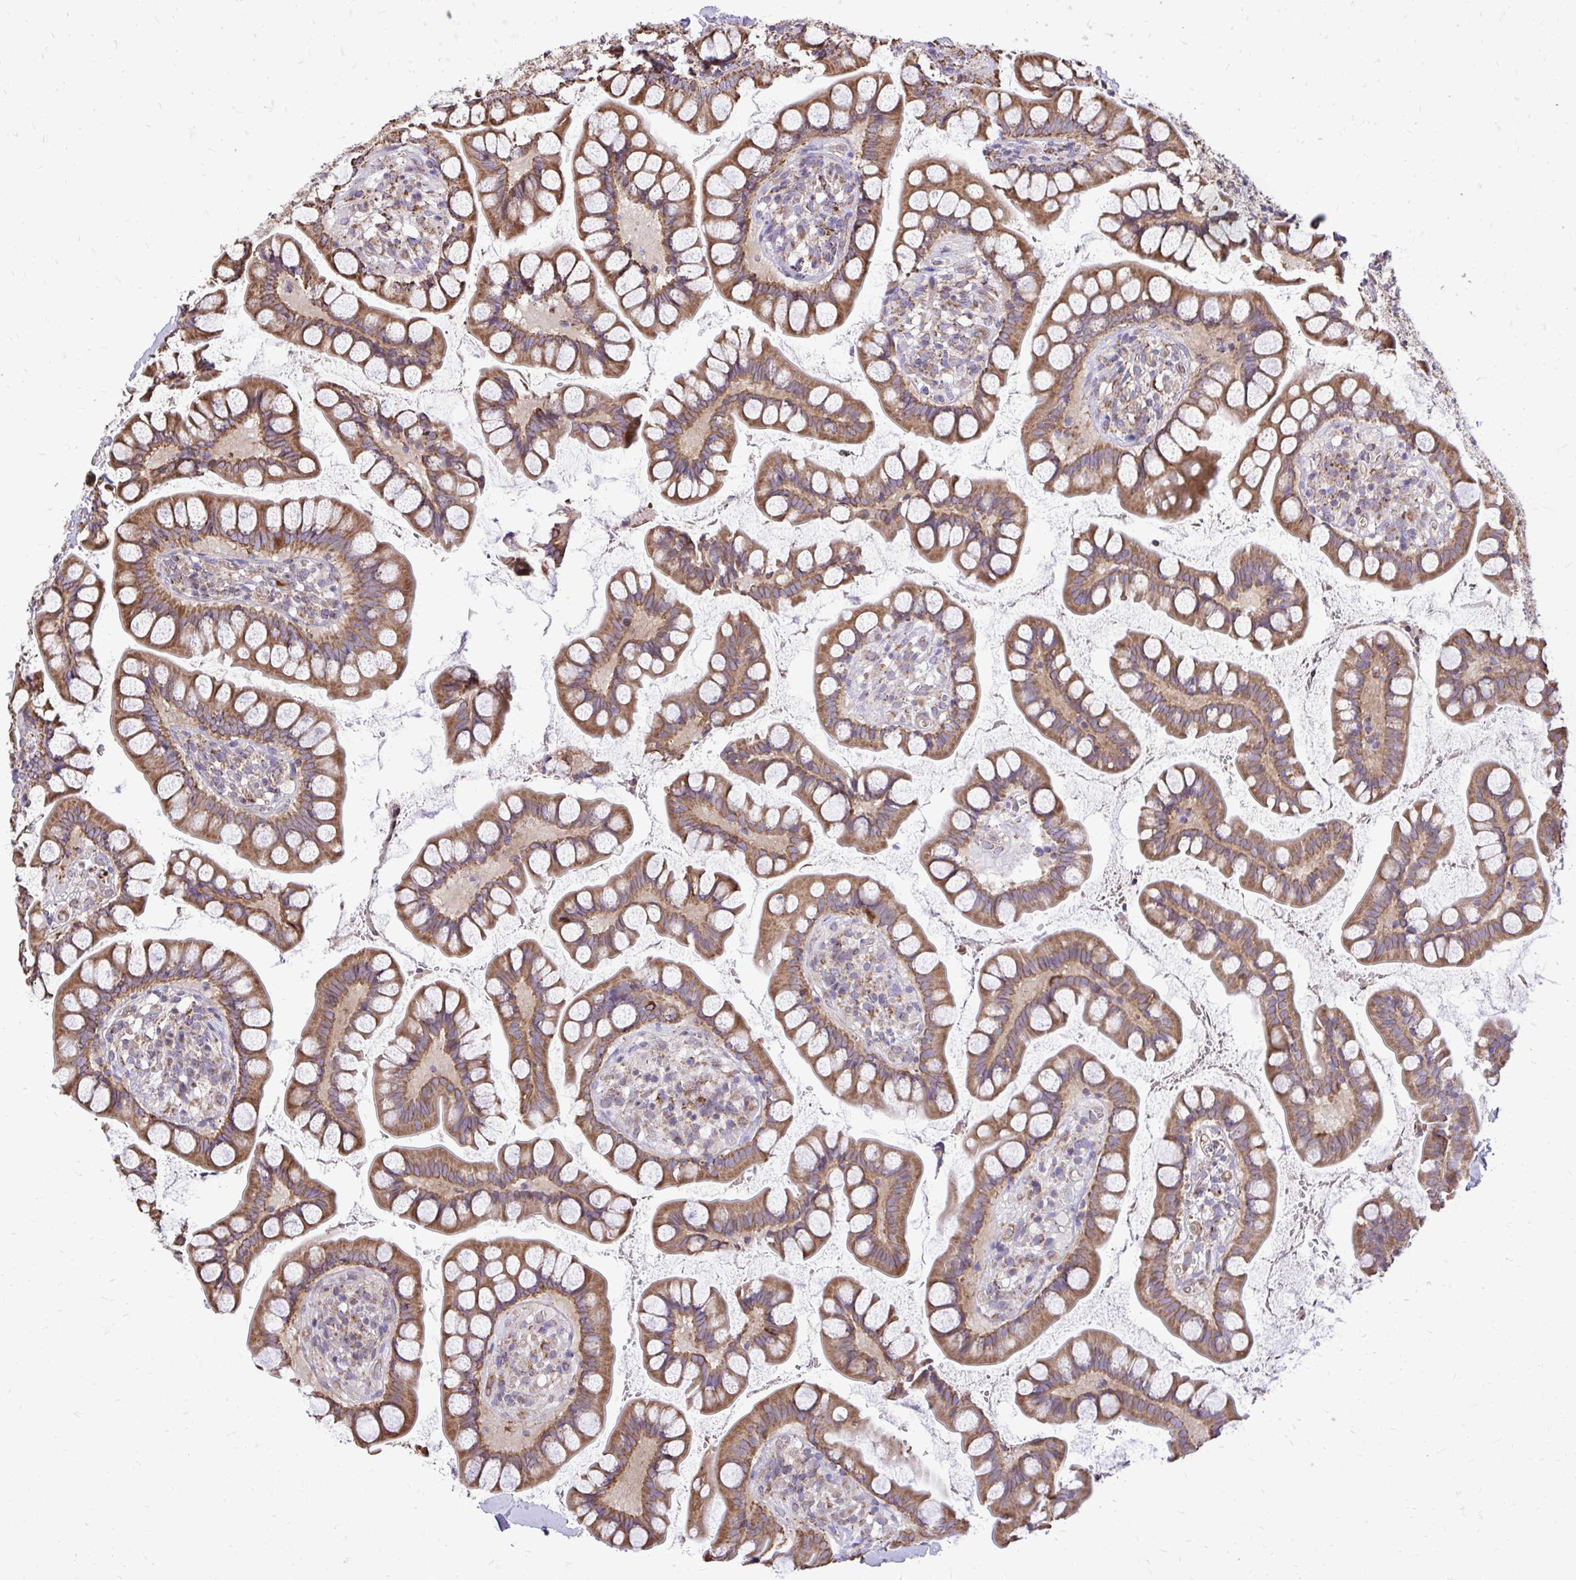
{"staining": {"intensity": "moderate", "quantity": ">75%", "location": "cytoplasmic/membranous"}, "tissue": "small intestine", "cell_type": "Glandular cells", "image_type": "normal", "snomed": [{"axis": "morphology", "description": "Normal tissue, NOS"}, {"axis": "topography", "description": "Small intestine"}], "caption": "DAB (3,3'-diaminobenzidine) immunohistochemical staining of normal small intestine displays moderate cytoplasmic/membranous protein staining in about >75% of glandular cells. The staining is performed using DAB (3,3'-diaminobenzidine) brown chromogen to label protein expression. The nuclei are counter-stained blue using hematoxylin.", "gene": "ATP13A2", "patient": {"sex": "male", "age": 70}}